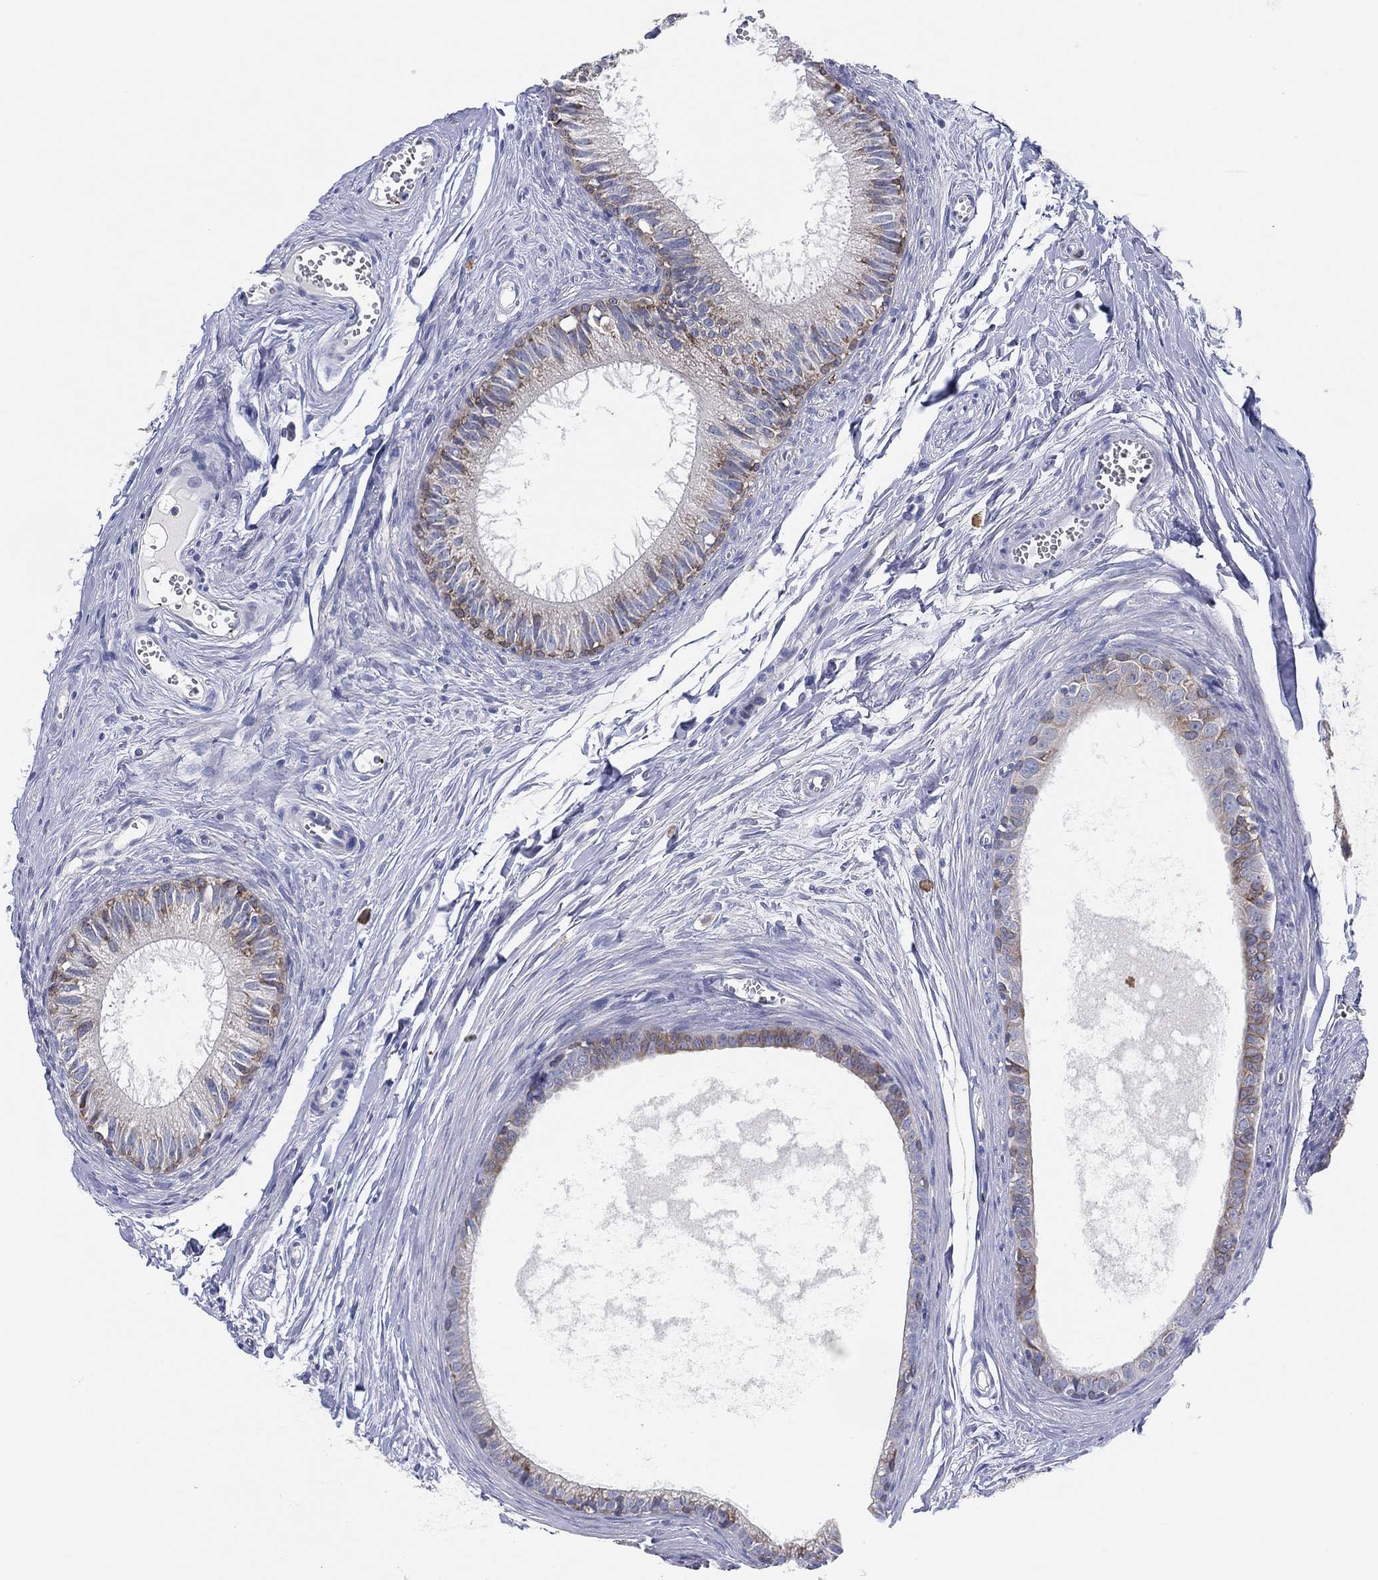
{"staining": {"intensity": "moderate", "quantity": "<25%", "location": "cytoplasmic/membranous"}, "tissue": "epididymis", "cell_type": "Glandular cells", "image_type": "normal", "snomed": [{"axis": "morphology", "description": "Normal tissue, NOS"}, {"axis": "topography", "description": "Epididymis"}], "caption": "Immunohistochemistry (DAB) staining of unremarkable epididymis shows moderate cytoplasmic/membranous protein staining in approximately <25% of glandular cells. Ihc stains the protein of interest in brown and the nuclei are stained blue.", "gene": "TMEM40", "patient": {"sex": "male", "age": 51}}